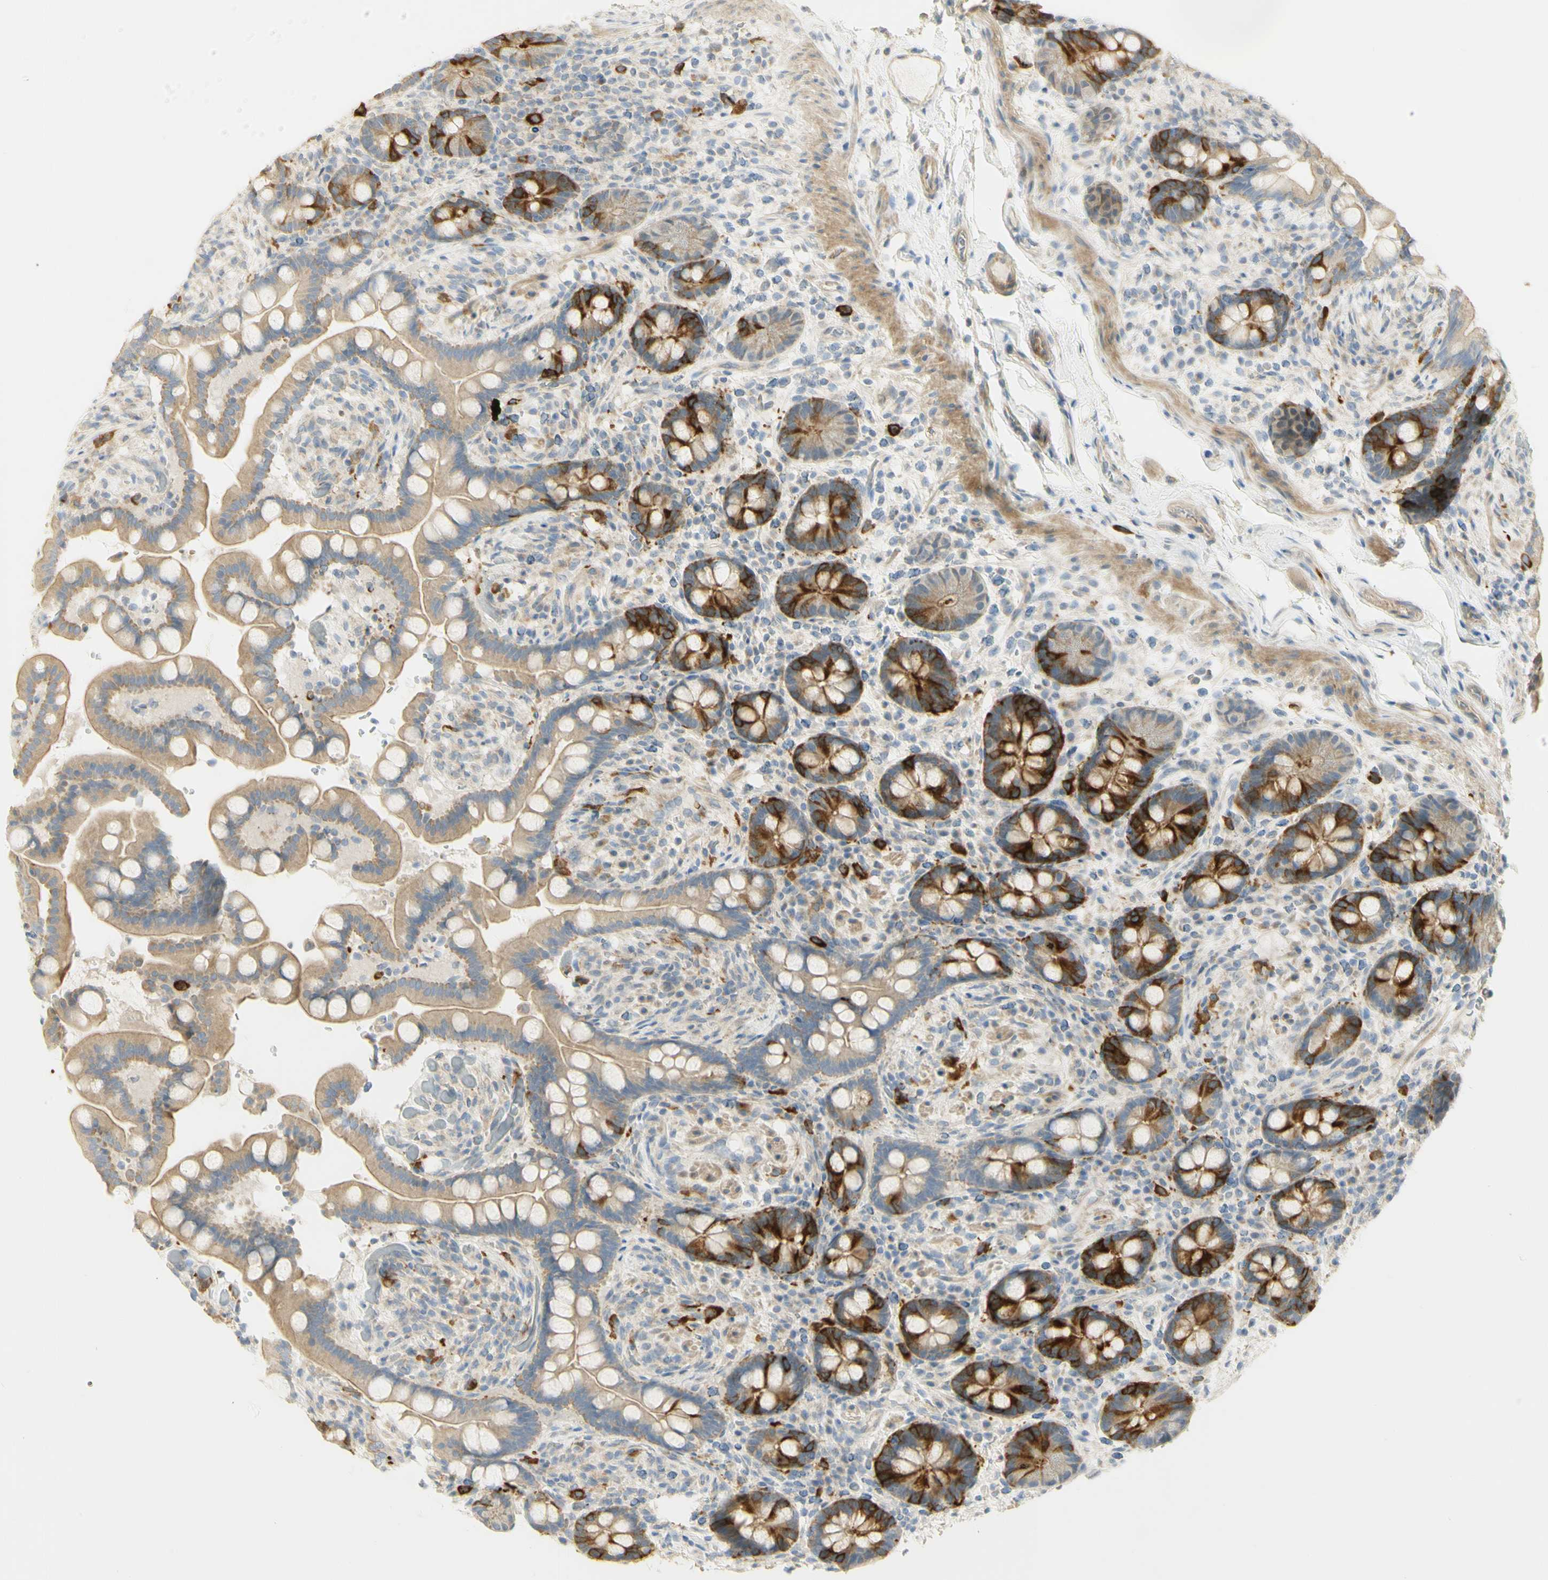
{"staining": {"intensity": "moderate", "quantity": ">75%", "location": "cytoplasmic/membranous"}, "tissue": "colon", "cell_type": "Endothelial cells", "image_type": "normal", "snomed": [{"axis": "morphology", "description": "Normal tissue, NOS"}, {"axis": "topography", "description": "Colon"}], "caption": "Immunohistochemistry (DAB) staining of benign colon exhibits moderate cytoplasmic/membranous protein staining in approximately >75% of endothelial cells. (Brightfield microscopy of DAB IHC at high magnification).", "gene": "KIF11", "patient": {"sex": "male", "age": 73}}